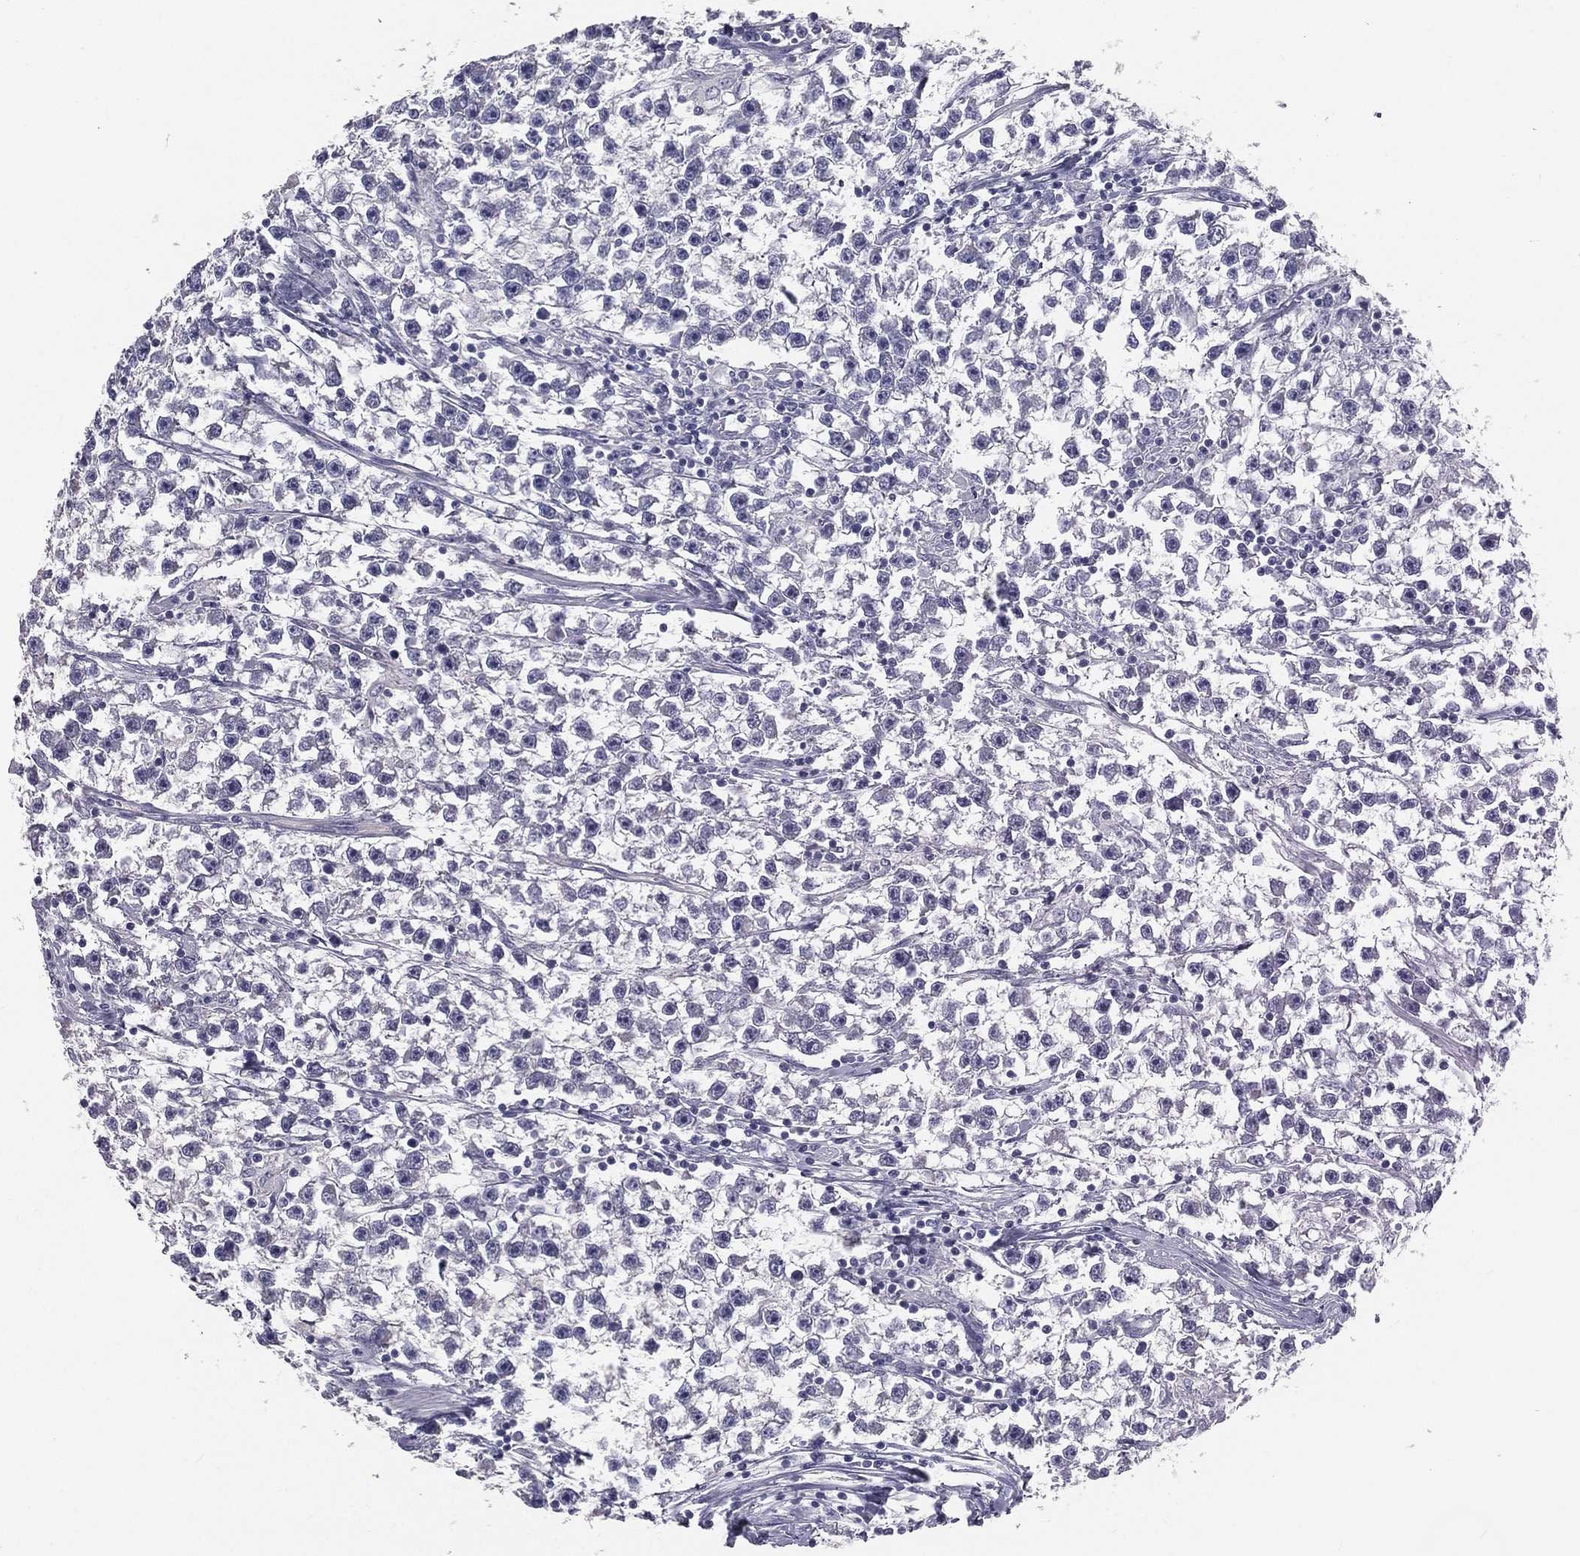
{"staining": {"intensity": "negative", "quantity": "none", "location": "none"}, "tissue": "testis cancer", "cell_type": "Tumor cells", "image_type": "cancer", "snomed": [{"axis": "morphology", "description": "Seminoma, NOS"}, {"axis": "topography", "description": "Testis"}], "caption": "Testis cancer (seminoma) was stained to show a protein in brown. There is no significant staining in tumor cells. (DAB (3,3'-diaminobenzidine) immunohistochemistry (IHC) with hematoxylin counter stain).", "gene": "MUC13", "patient": {"sex": "male", "age": 59}}